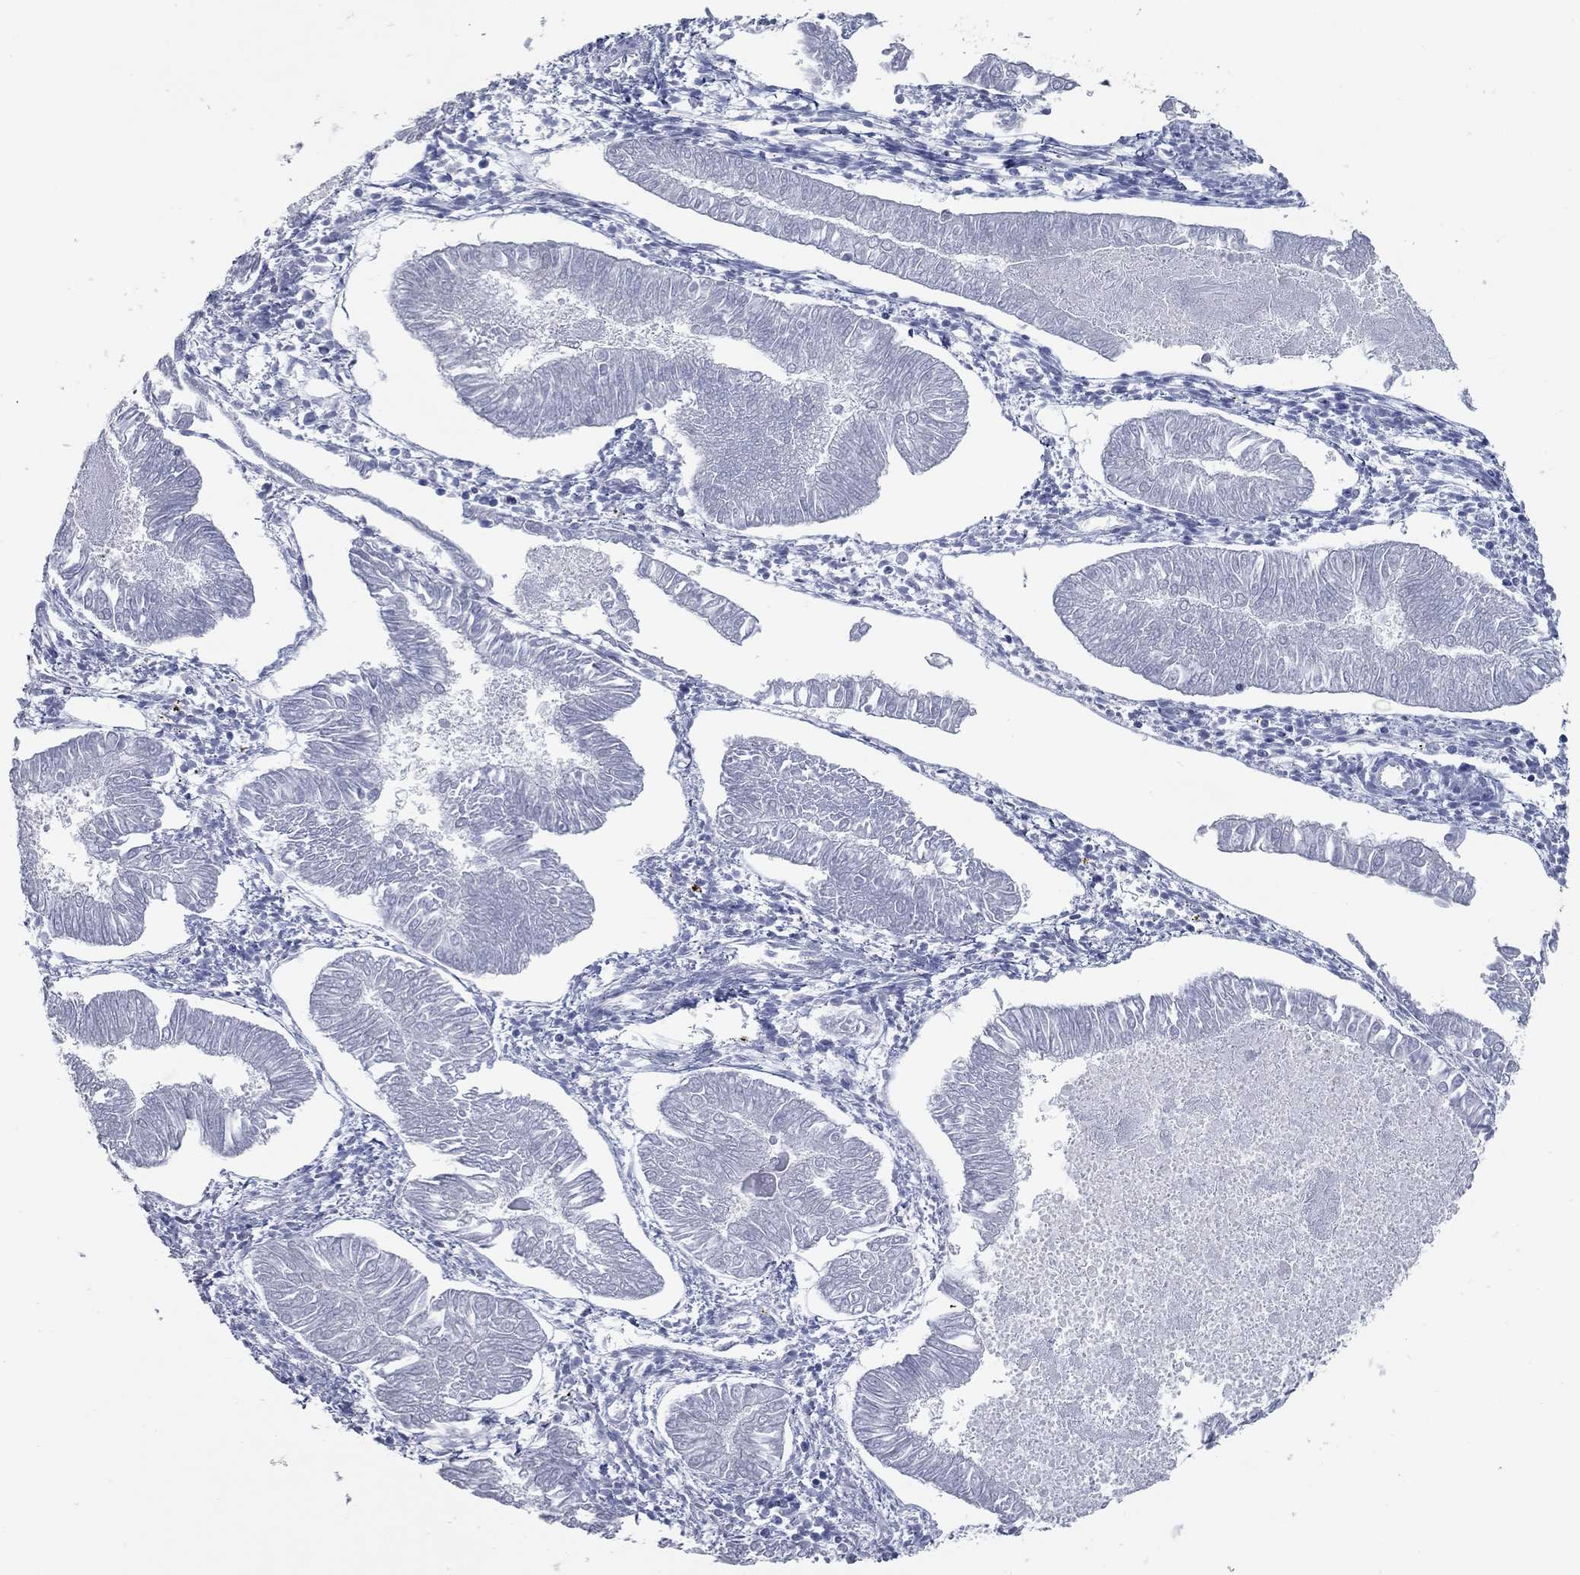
{"staining": {"intensity": "negative", "quantity": "none", "location": "none"}, "tissue": "endometrial cancer", "cell_type": "Tumor cells", "image_type": "cancer", "snomed": [{"axis": "morphology", "description": "Adenocarcinoma, NOS"}, {"axis": "topography", "description": "Endometrium"}], "caption": "Immunohistochemical staining of human endometrial adenocarcinoma reveals no significant staining in tumor cells.", "gene": "TAC1", "patient": {"sex": "female", "age": 53}}